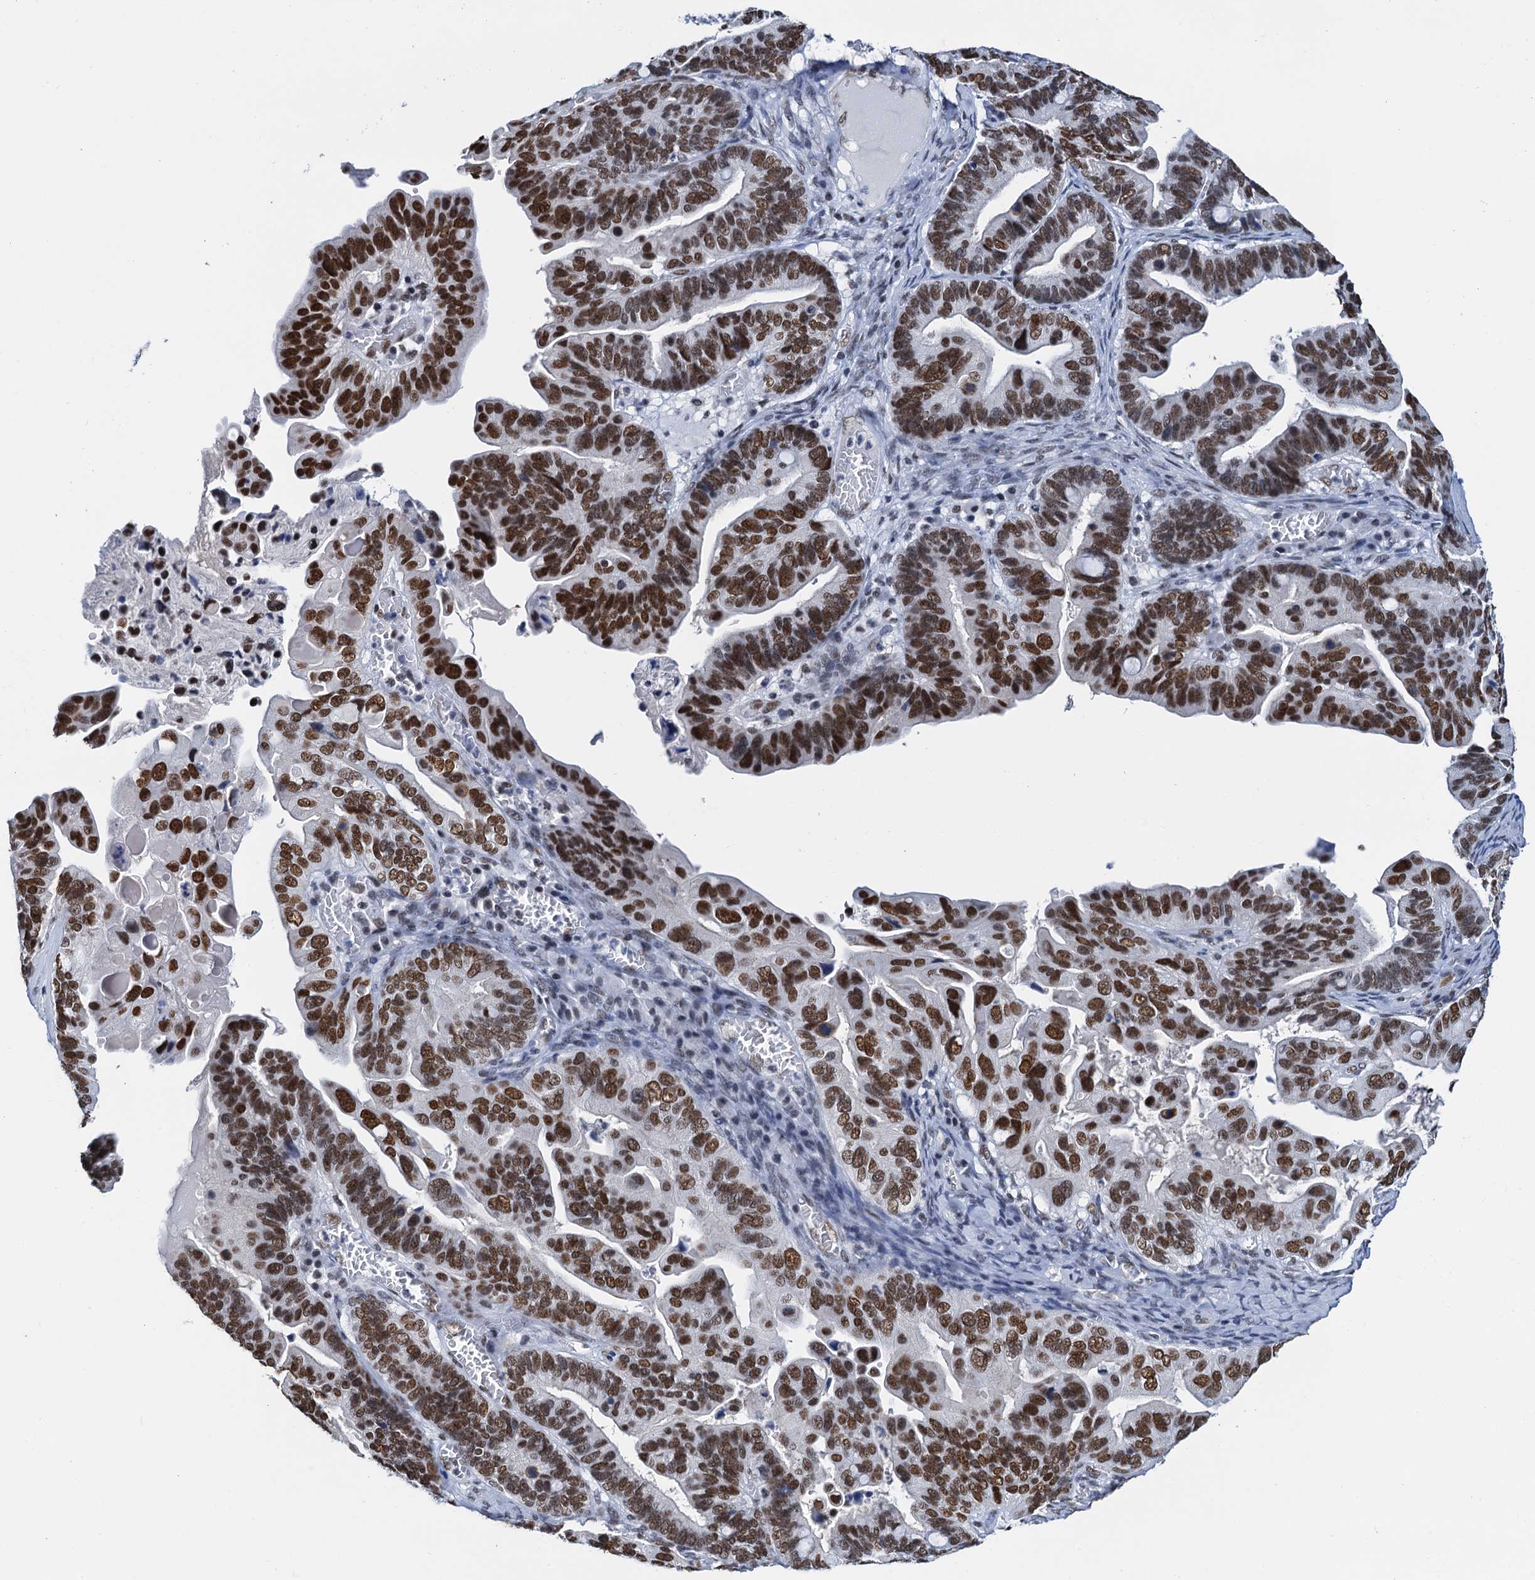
{"staining": {"intensity": "strong", "quantity": ">75%", "location": "nuclear"}, "tissue": "ovarian cancer", "cell_type": "Tumor cells", "image_type": "cancer", "snomed": [{"axis": "morphology", "description": "Cystadenocarcinoma, serous, NOS"}, {"axis": "topography", "description": "Ovary"}], "caption": "Tumor cells exhibit strong nuclear expression in approximately >75% of cells in ovarian cancer. (IHC, brightfield microscopy, high magnification).", "gene": "SLTM", "patient": {"sex": "female", "age": 56}}